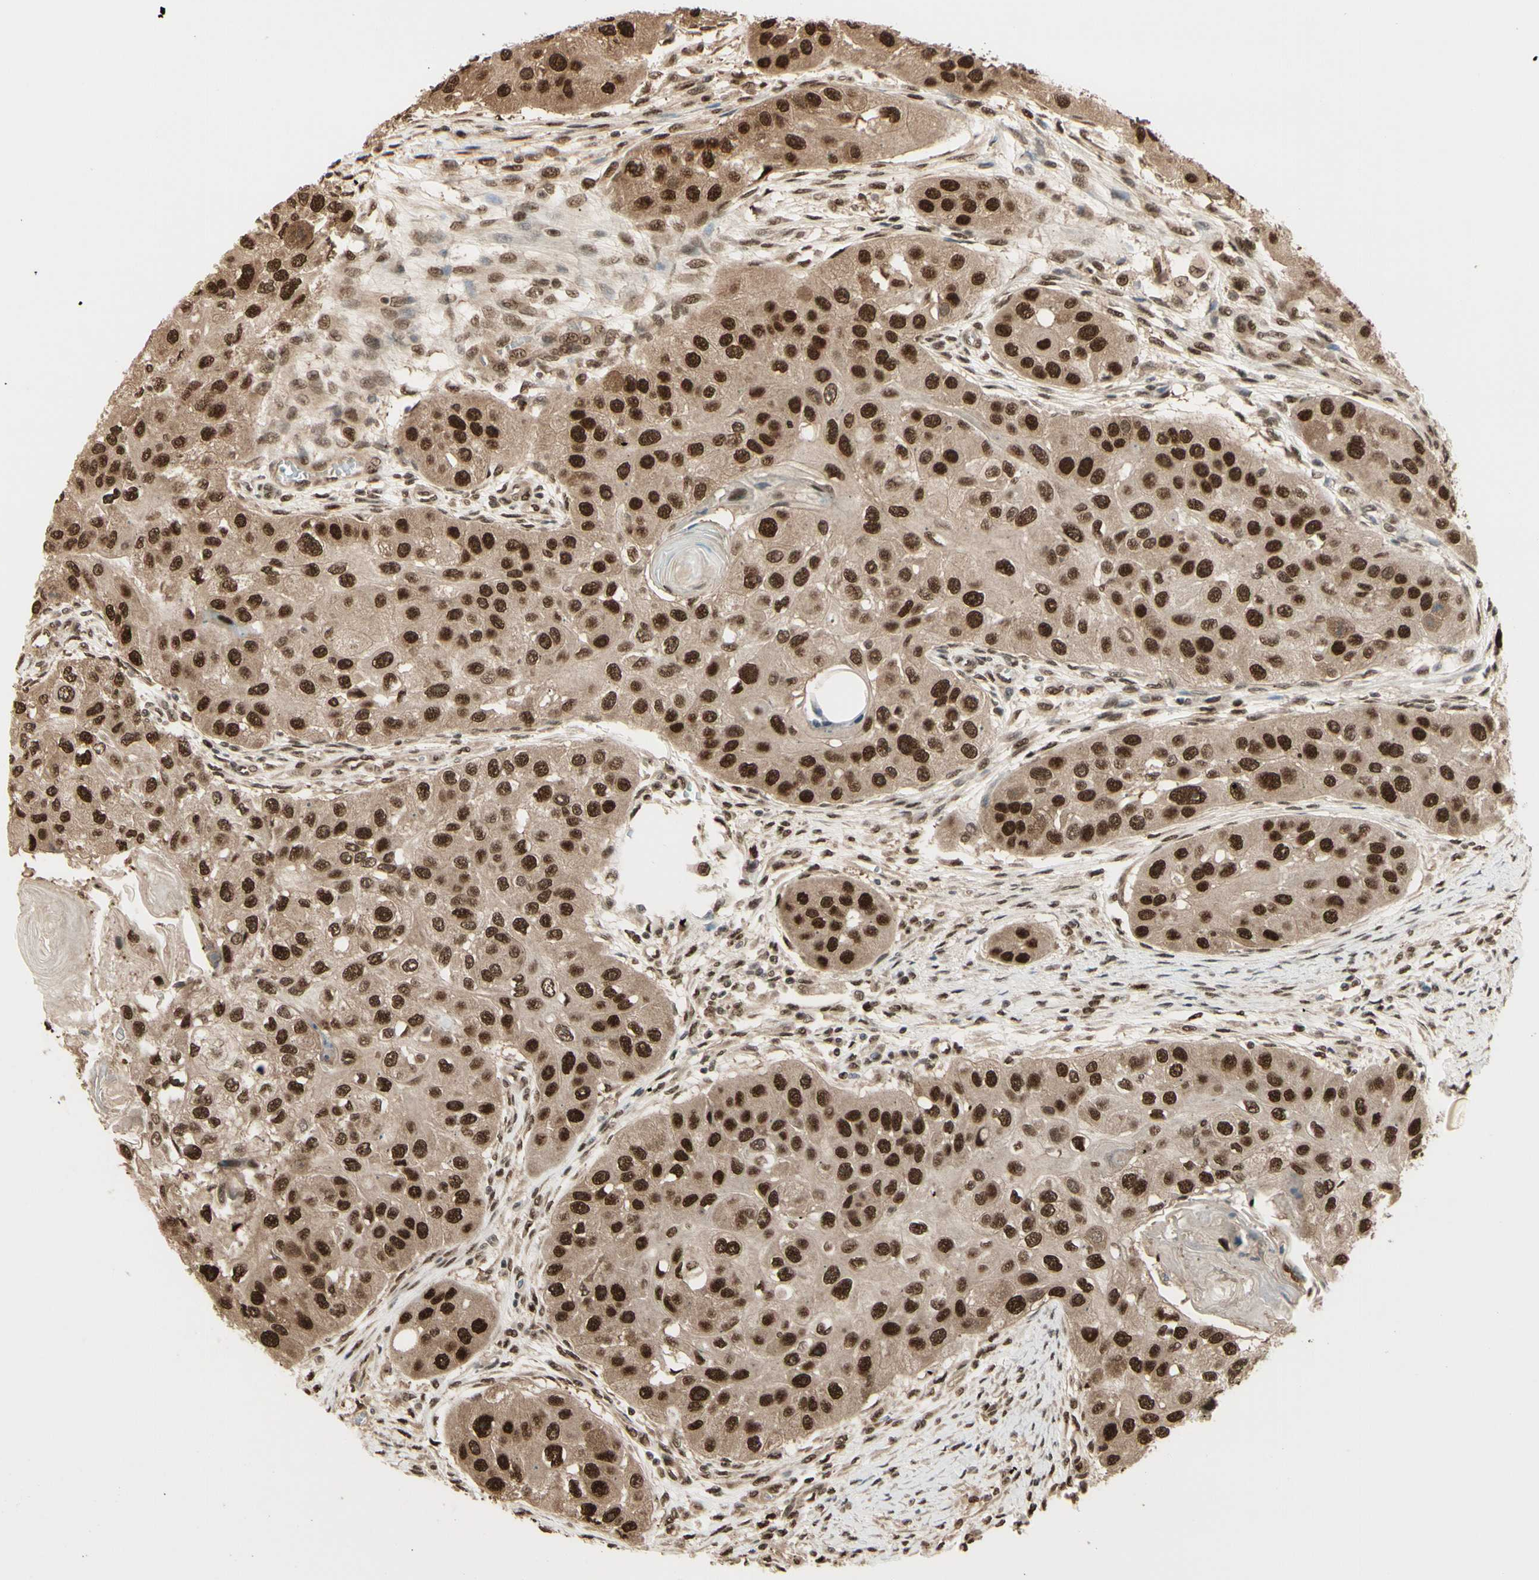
{"staining": {"intensity": "strong", "quantity": ">75%", "location": "cytoplasmic/membranous,nuclear"}, "tissue": "head and neck cancer", "cell_type": "Tumor cells", "image_type": "cancer", "snomed": [{"axis": "morphology", "description": "Normal tissue, NOS"}, {"axis": "morphology", "description": "Squamous cell carcinoma, NOS"}, {"axis": "topography", "description": "Skeletal muscle"}, {"axis": "topography", "description": "Head-Neck"}], "caption": "Immunohistochemistry (IHC) micrograph of neoplastic tissue: squamous cell carcinoma (head and neck) stained using immunohistochemistry demonstrates high levels of strong protein expression localized specifically in the cytoplasmic/membranous and nuclear of tumor cells, appearing as a cytoplasmic/membranous and nuclear brown color.", "gene": "HSF1", "patient": {"sex": "male", "age": 51}}